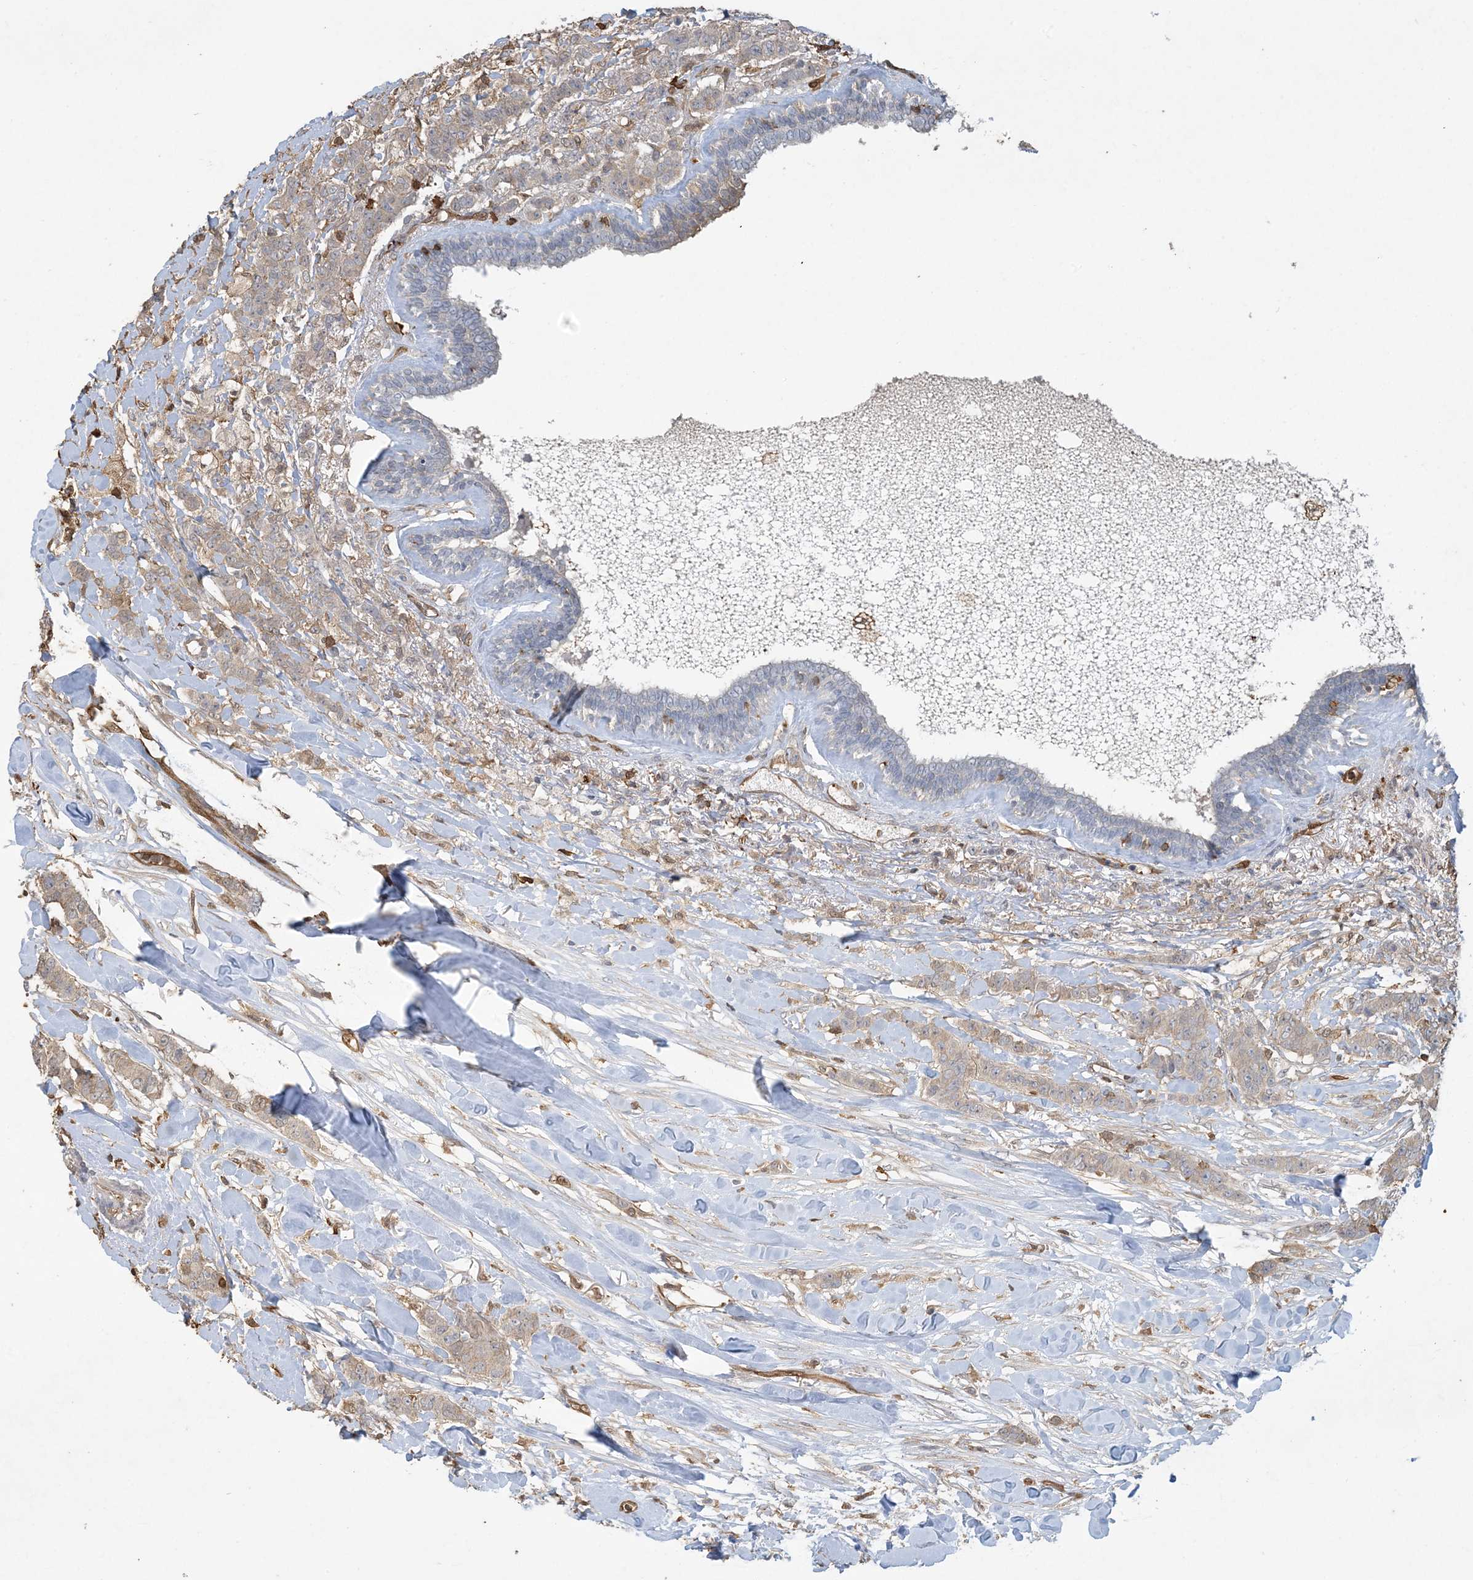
{"staining": {"intensity": "weak", "quantity": "25%-75%", "location": "cytoplasmic/membranous"}, "tissue": "breast cancer", "cell_type": "Tumor cells", "image_type": "cancer", "snomed": [{"axis": "morphology", "description": "Duct carcinoma"}, {"axis": "topography", "description": "Breast"}], "caption": "A high-resolution image shows immunohistochemistry staining of intraductal carcinoma (breast), which shows weak cytoplasmic/membranous staining in approximately 25%-75% of tumor cells.", "gene": "TMSB4X", "patient": {"sex": "female", "age": 40}}